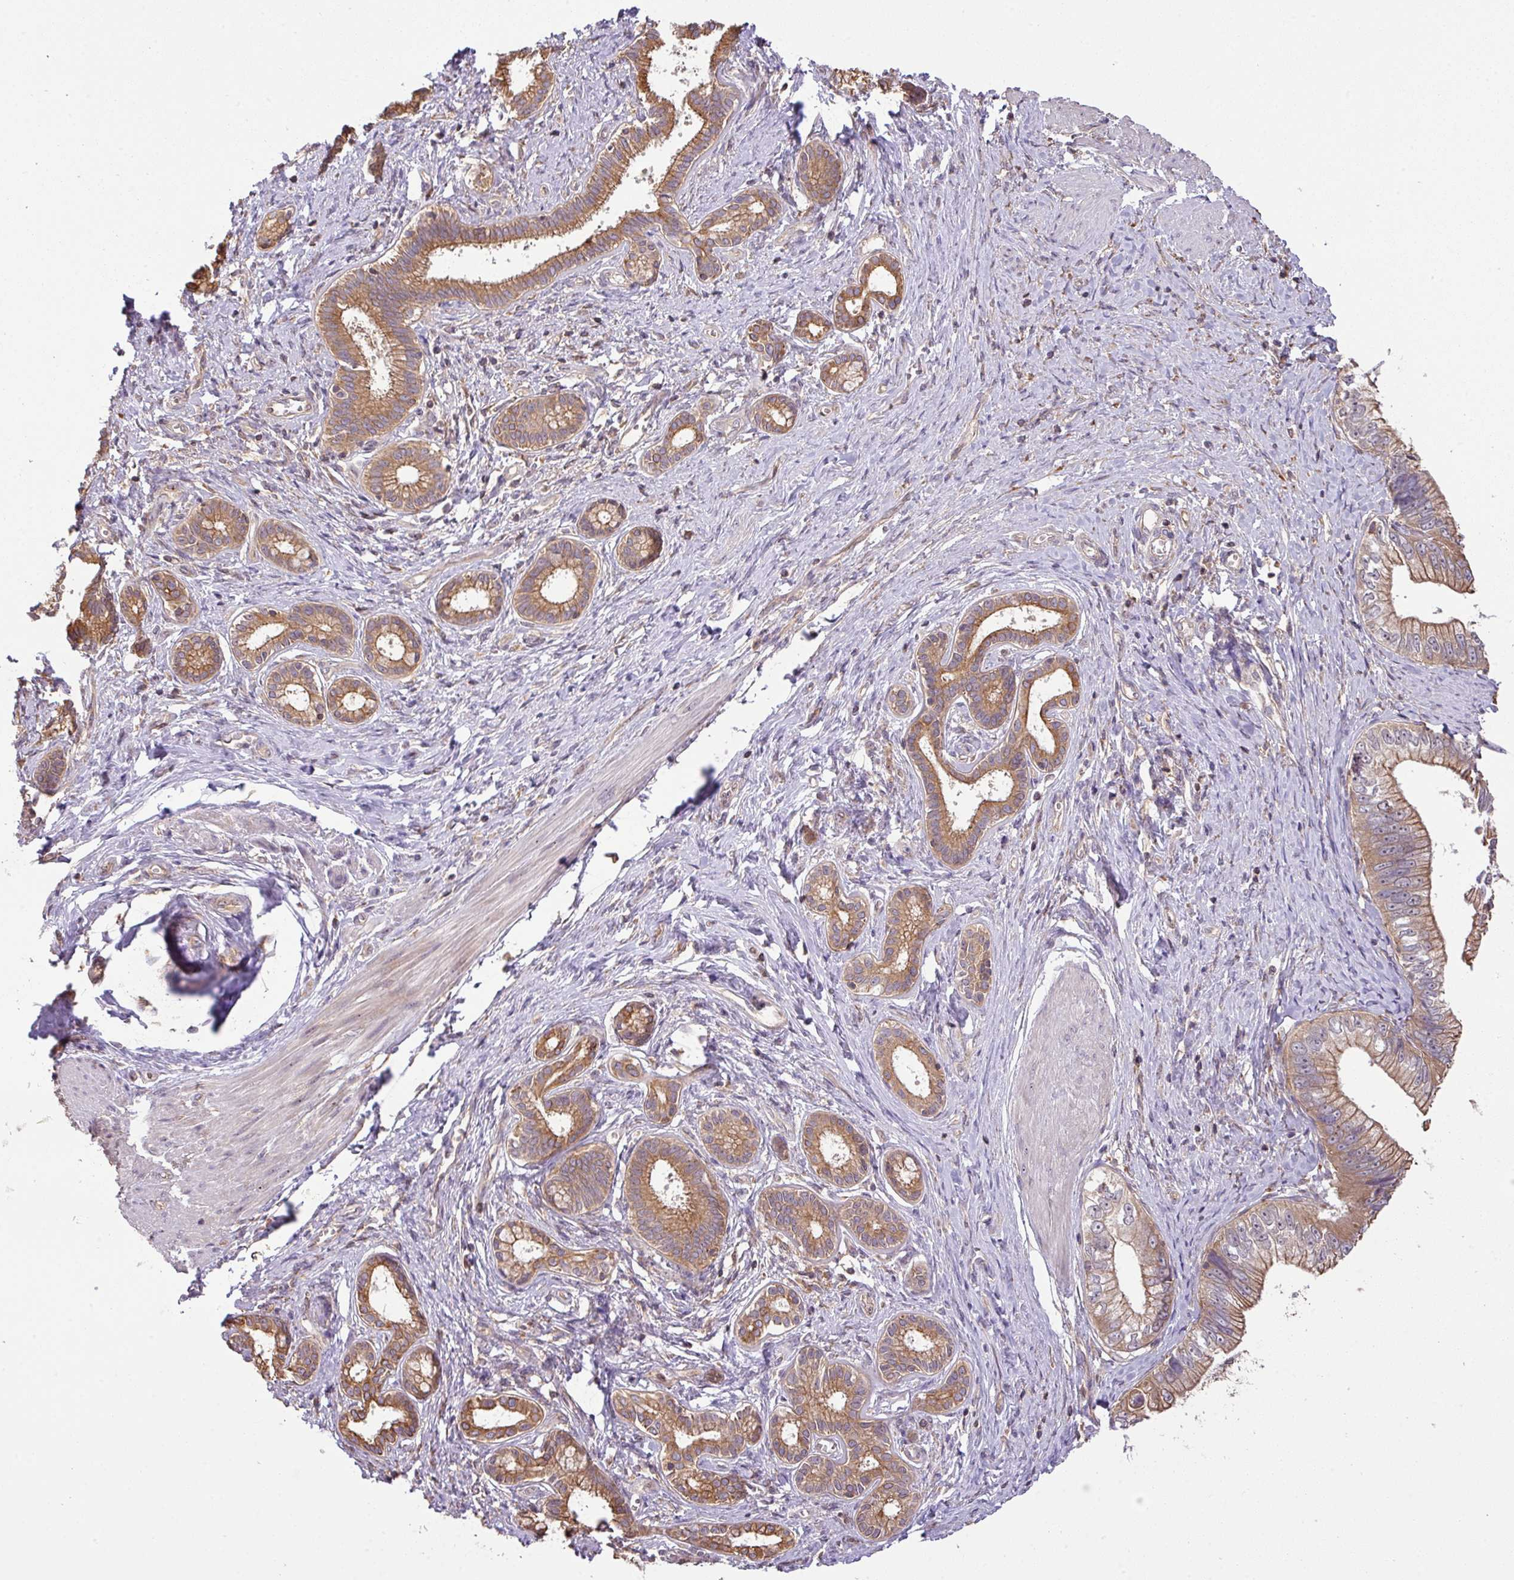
{"staining": {"intensity": "moderate", "quantity": ">75%", "location": "cytoplasmic/membranous,nuclear"}, "tissue": "pancreatic cancer", "cell_type": "Tumor cells", "image_type": "cancer", "snomed": [{"axis": "morphology", "description": "Adenocarcinoma, NOS"}, {"axis": "topography", "description": "Pancreas"}], "caption": "Adenocarcinoma (pancreatic) stained with a protein marker shows moderate staining in tumor cells.", "gene": "VENTX", "patient": {"sex": "male", "age": 70}}